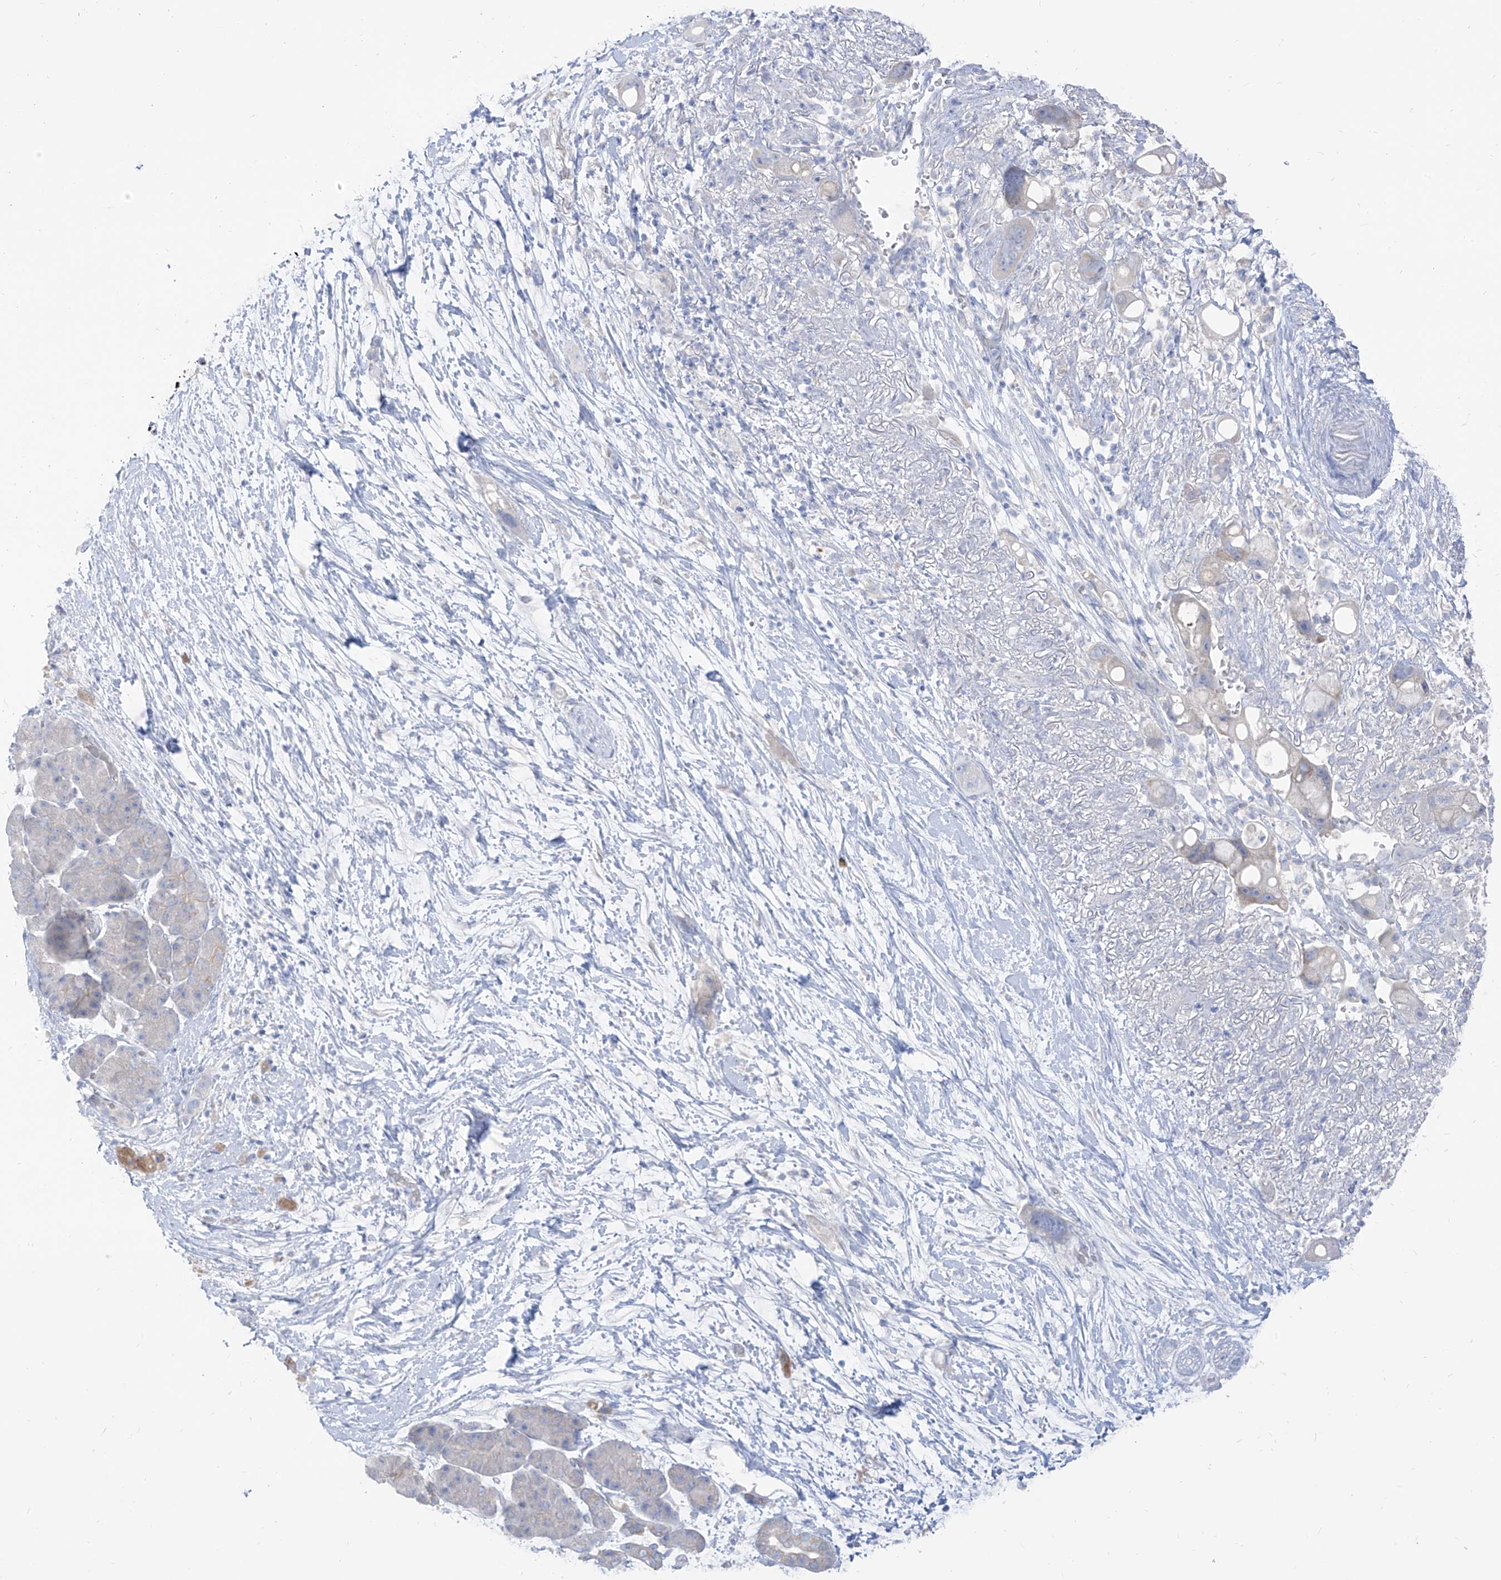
{"staining": {"intensity": "negative", "quantity": "none", "location": "none"}, "tissue": "pancreatic cancer", "cell_type": "Tumor cells", "image_type": "cancer", "snomed": [{"axis": "morphology", "description": "Normal tissue, NOS"}, {"axis": "morphology", "description": "Adenocarcinoma, NOS"}, {"axis": "topography", "description": "Pancreas"}], "caption": "Tumor cells are negative for protein expression in human pancreatic cancer.", "gene": "ARHGEF40", "patient": {"sex": "female", "age": 68}}